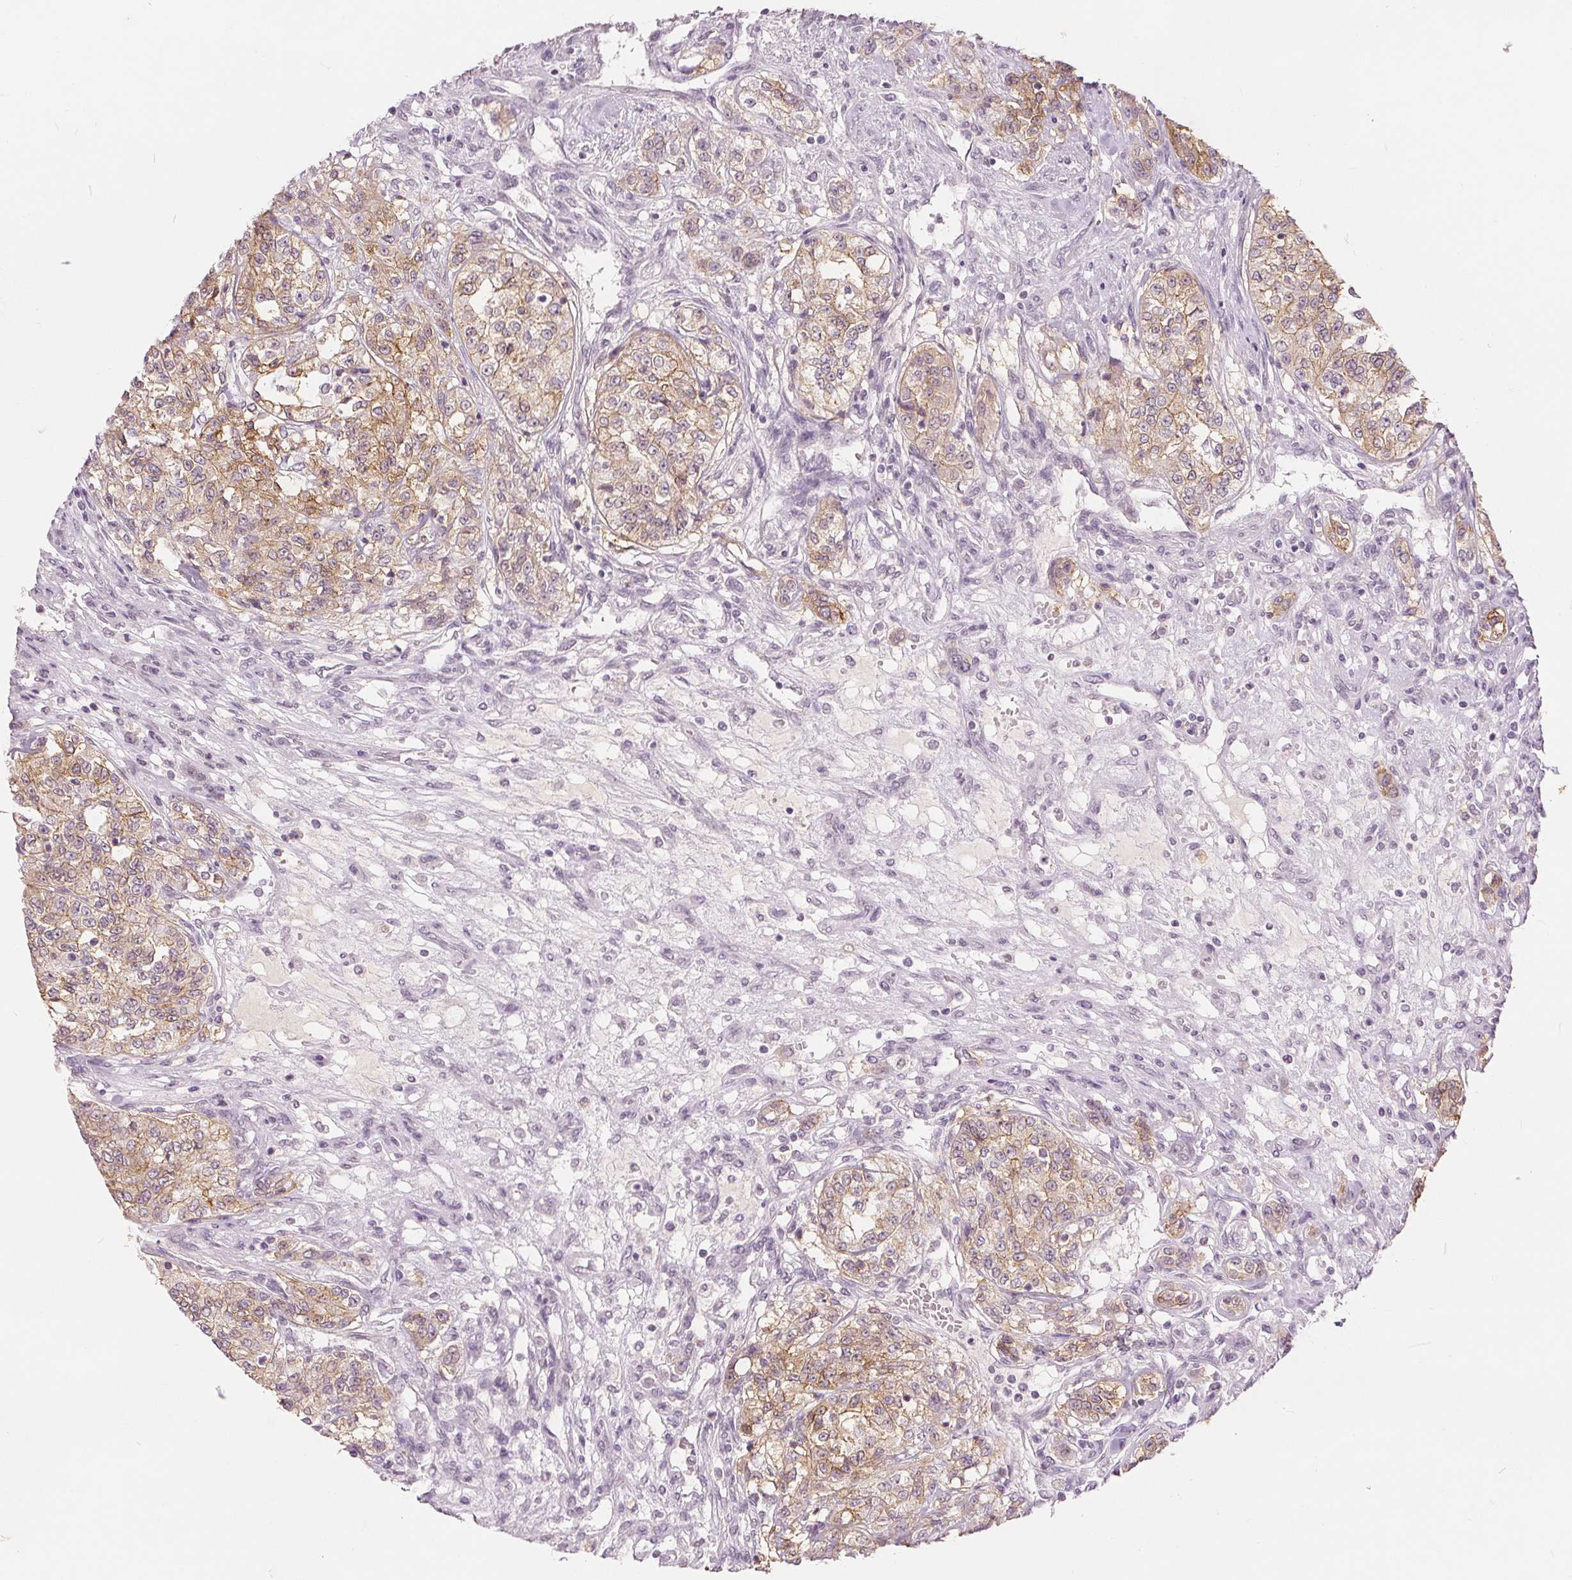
{"staining": {"intensity": "moderate", "quantity": "25%-75%", "location": "cytoplasmic/membranous"}, "tissue": "renal cancer", "cell_type": "Tumor cells", "image_type": "cancer", "snomed": [{"axis": "morphology", "description": "Adenocarcinoma, NOS"}, {"axis": "topography", "description": "Kidney"}], "caption": "Immunohistochemistry (IHC) (DAB (3,3'-diaminobenzidine)) staining of renal adenocarcinoma demonstrates moderate cytoplasmic/membranous protein positivity in approximately 25%-75% of tumor cells. (DAB (3,3'-diaminobenzidine) IHC, brown staining for protein, blue staining for nuclei).", "gene": "CA12", "patient": {"sex": "female", "age": 63}}